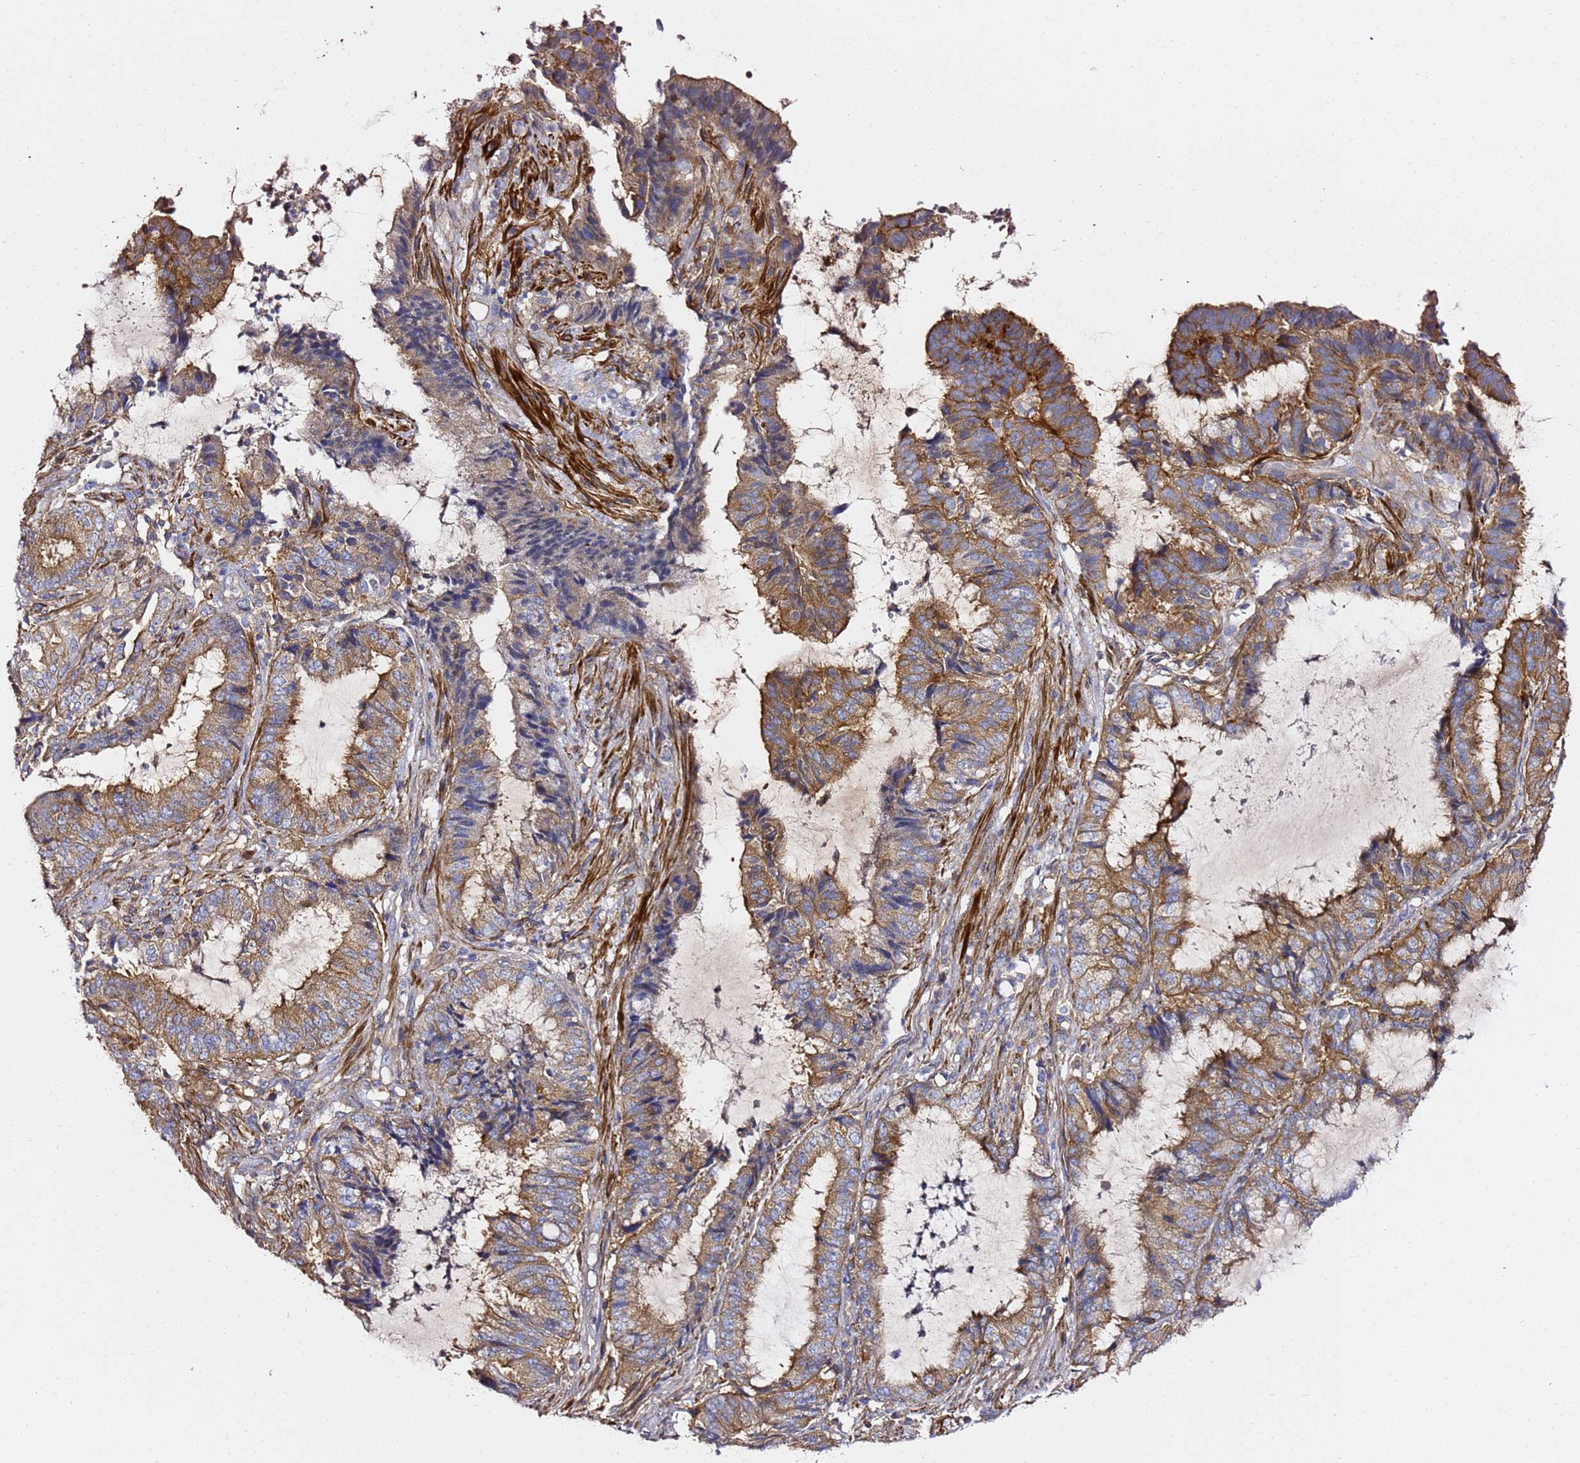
{"staining": {"intensity": "moderate", "quantity": ">75%", "location": "cytoplasmic/membranous"}, "tissue": "endometrial cancer", "cell_type": "Tumor cells", "image_type": "cancer", "snomed": [{"axis": "morphology", "description": "Adenocarcinoma, NOS"}, {"axis": "topography", "description": "Endometrium"}], "caption": "Immunohistochemical staining of human endometrial cancer displays medium levels of moderate cytoplasmic/membranous positivity in about >75% of tumor cells.", "gene": "ZFP36L2", "patient": {"sex": "female", "age": 51}}